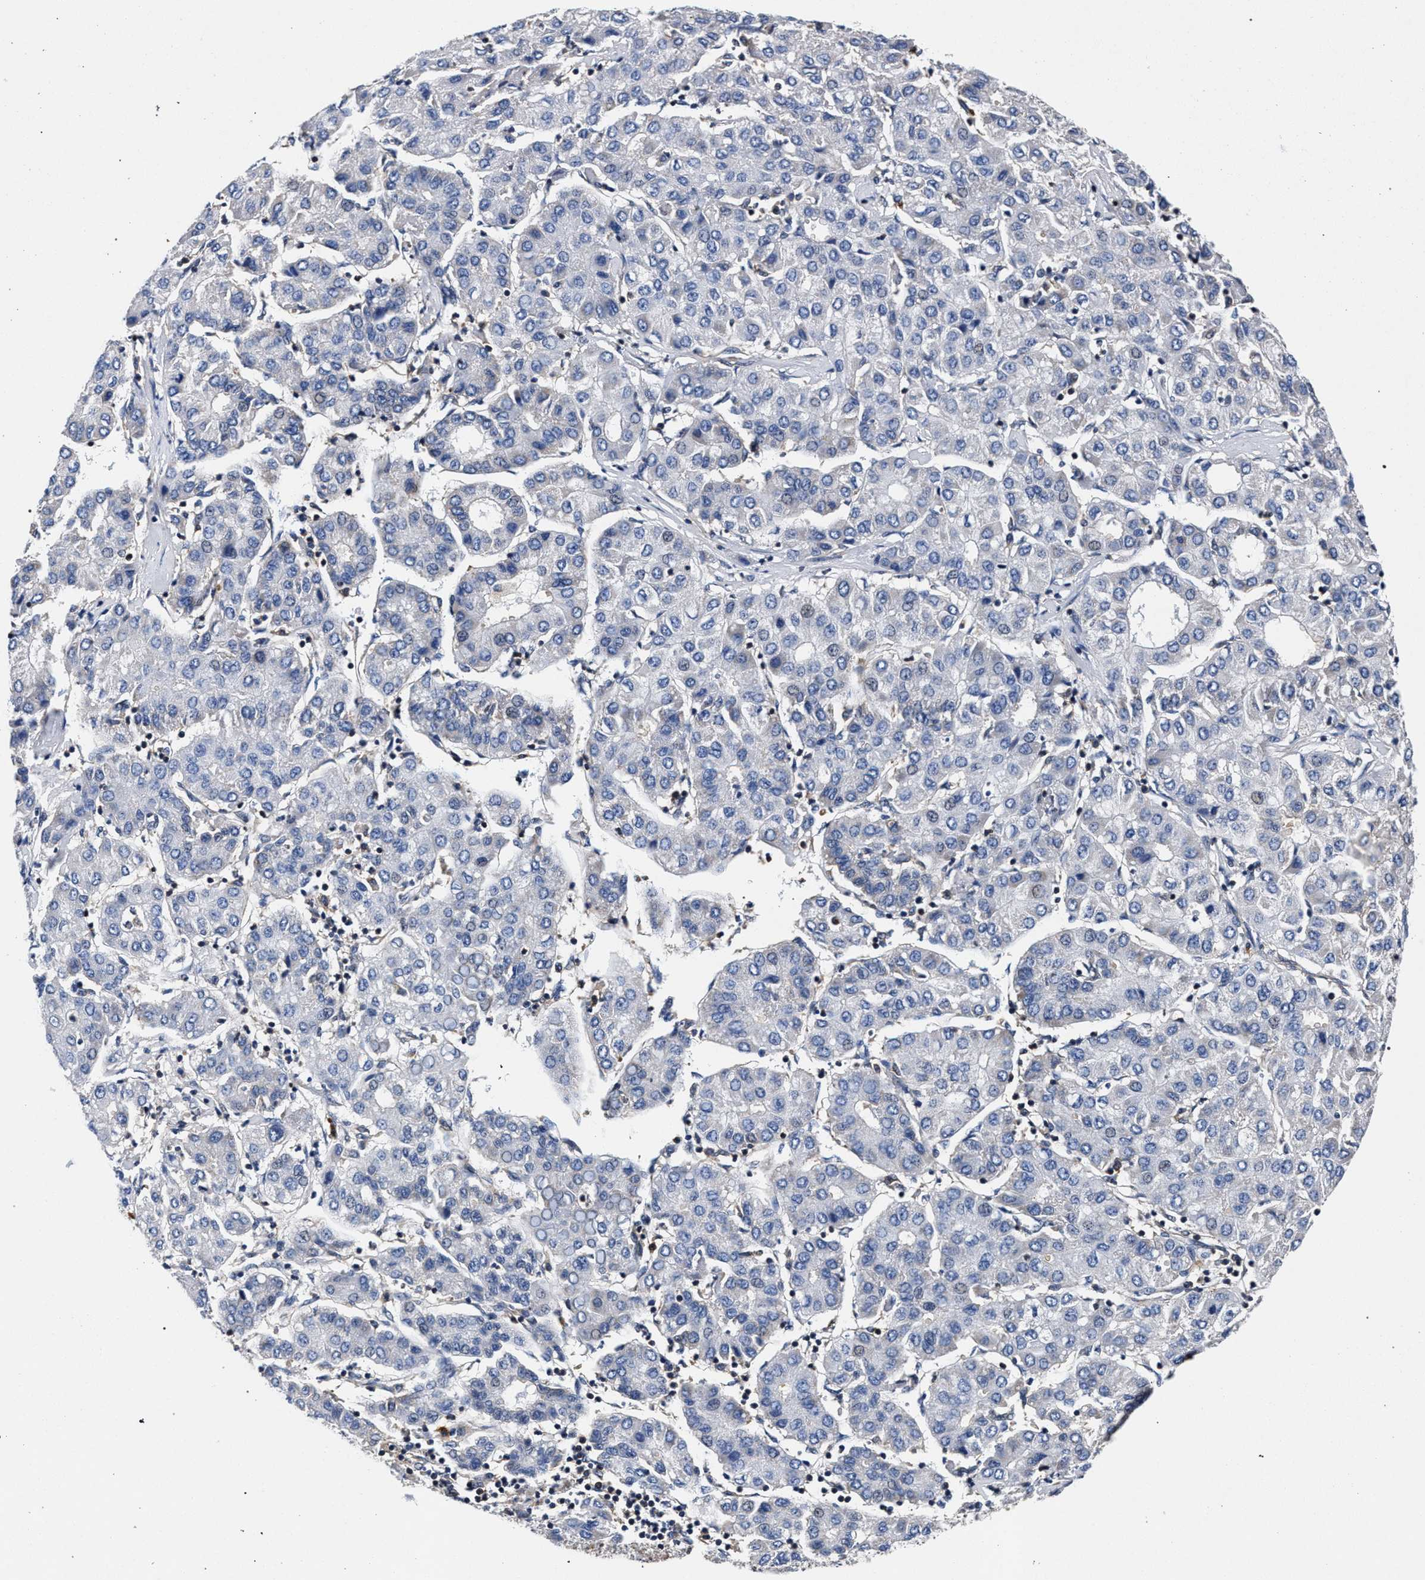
{"staining": {"intensity": "negative", "quantity": "none", "location": "none"}, "tissue": "liver cancer", "cell_type": "Tumor cells", "image_type": "cancer", "snomed": [{"axis": "morphology", "description": "Carcinoma, Hepatocellular, NOS"}, {"axis": "topography", "description": "Liver"}], "caption": "Immunohistochemical staining of human liver cancer shows no significant staining in tumor cells.", "gene": "LASP1", "patient": {"sex": "male", "age": 65}}